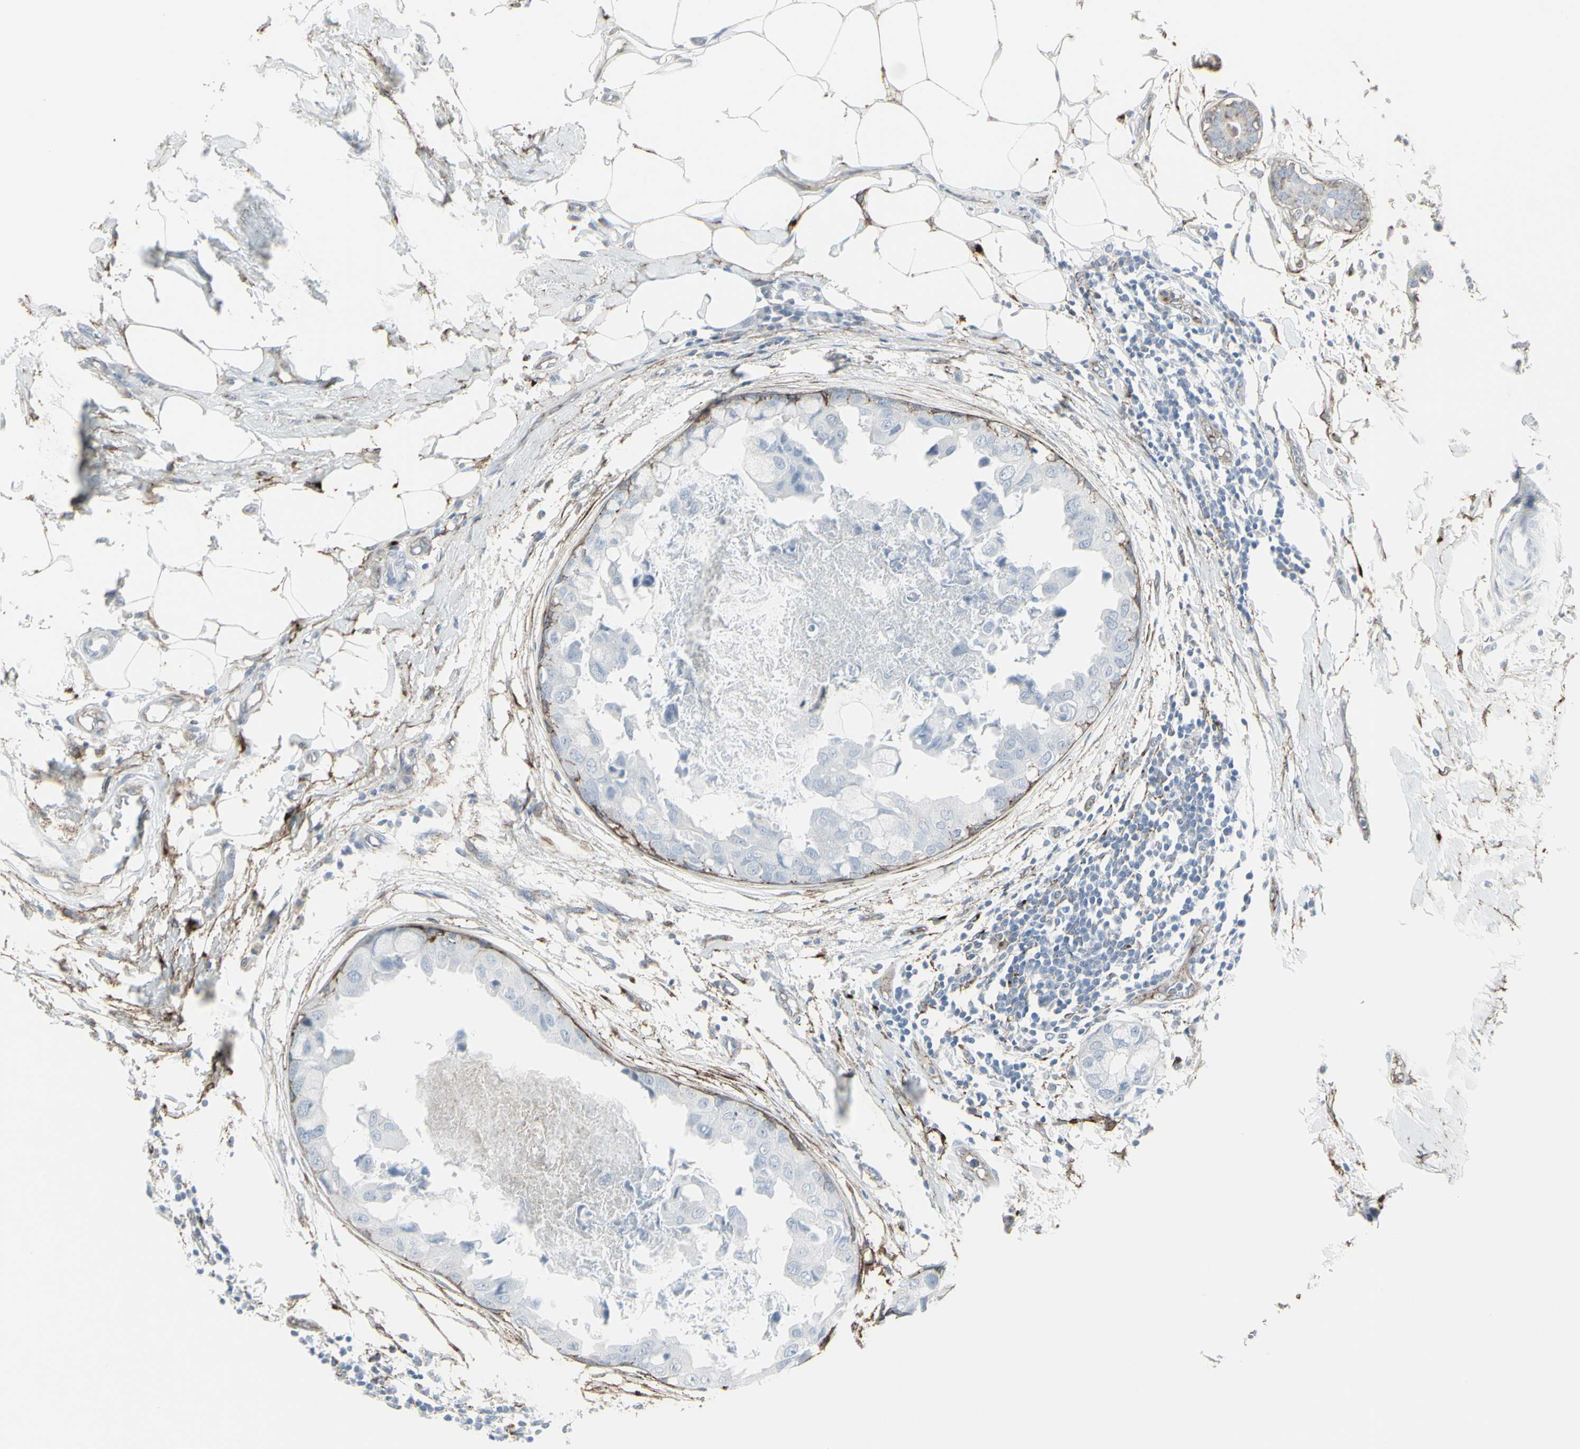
{"staining": {"intensity": "negative", "quantity": "none", "location": "none"}, "tissue": "breast cancer", "cell_type": "Tumor cells", "image_type": "cancer", "snomed": [{"axis": "morphology", "description": "Duct carcinoma"}, {"axis": "topography", "description": "Breast"}], "caption": "Immunohistochemistry micrograph of neoplastic tissue: breast cancer stained with DAB exhibits no significant protein expression in tumor cells.", "gene": "GJA1", "patient": {"sex": "female", "age": 40}}